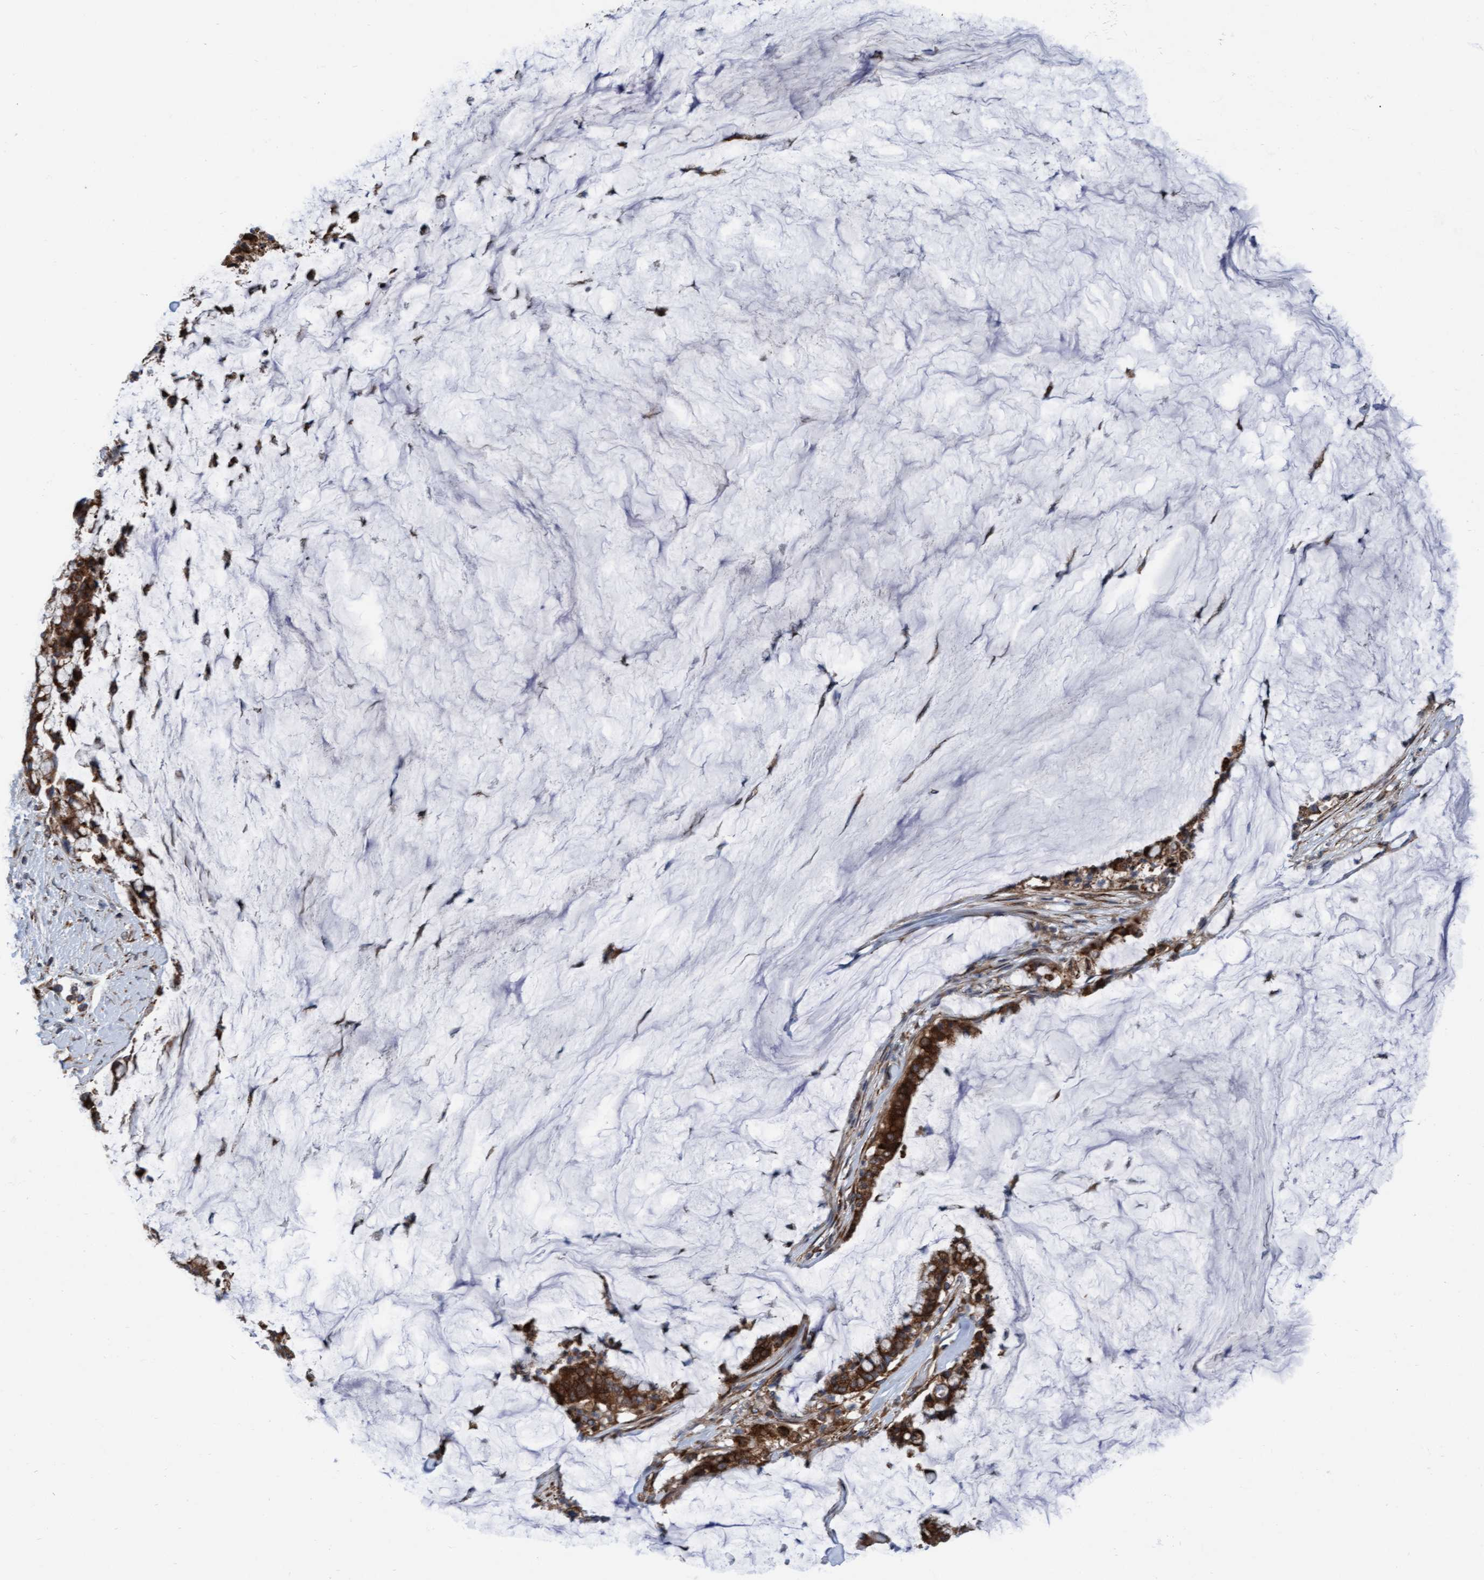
{"staining": {"intensity": "moderate", "quantity": ">75%", "location": "cytoplasmic/membranous"}, "tissue": "pancreatic cancer", "cell_type": "Tumor cells", "image_type": "cancer", "snomed": [{"axis": "morphology", "description": "Adenocarcinoma, NOS"}, {"axis": "topography", "description": "Pancreas"}], "caption": "Human pancreatic cancer stained with a protein marker shows moderate staining in tumor cells.", "gene": "RAP1GAP2", "patient": {"sex": "male", "age": 41}}